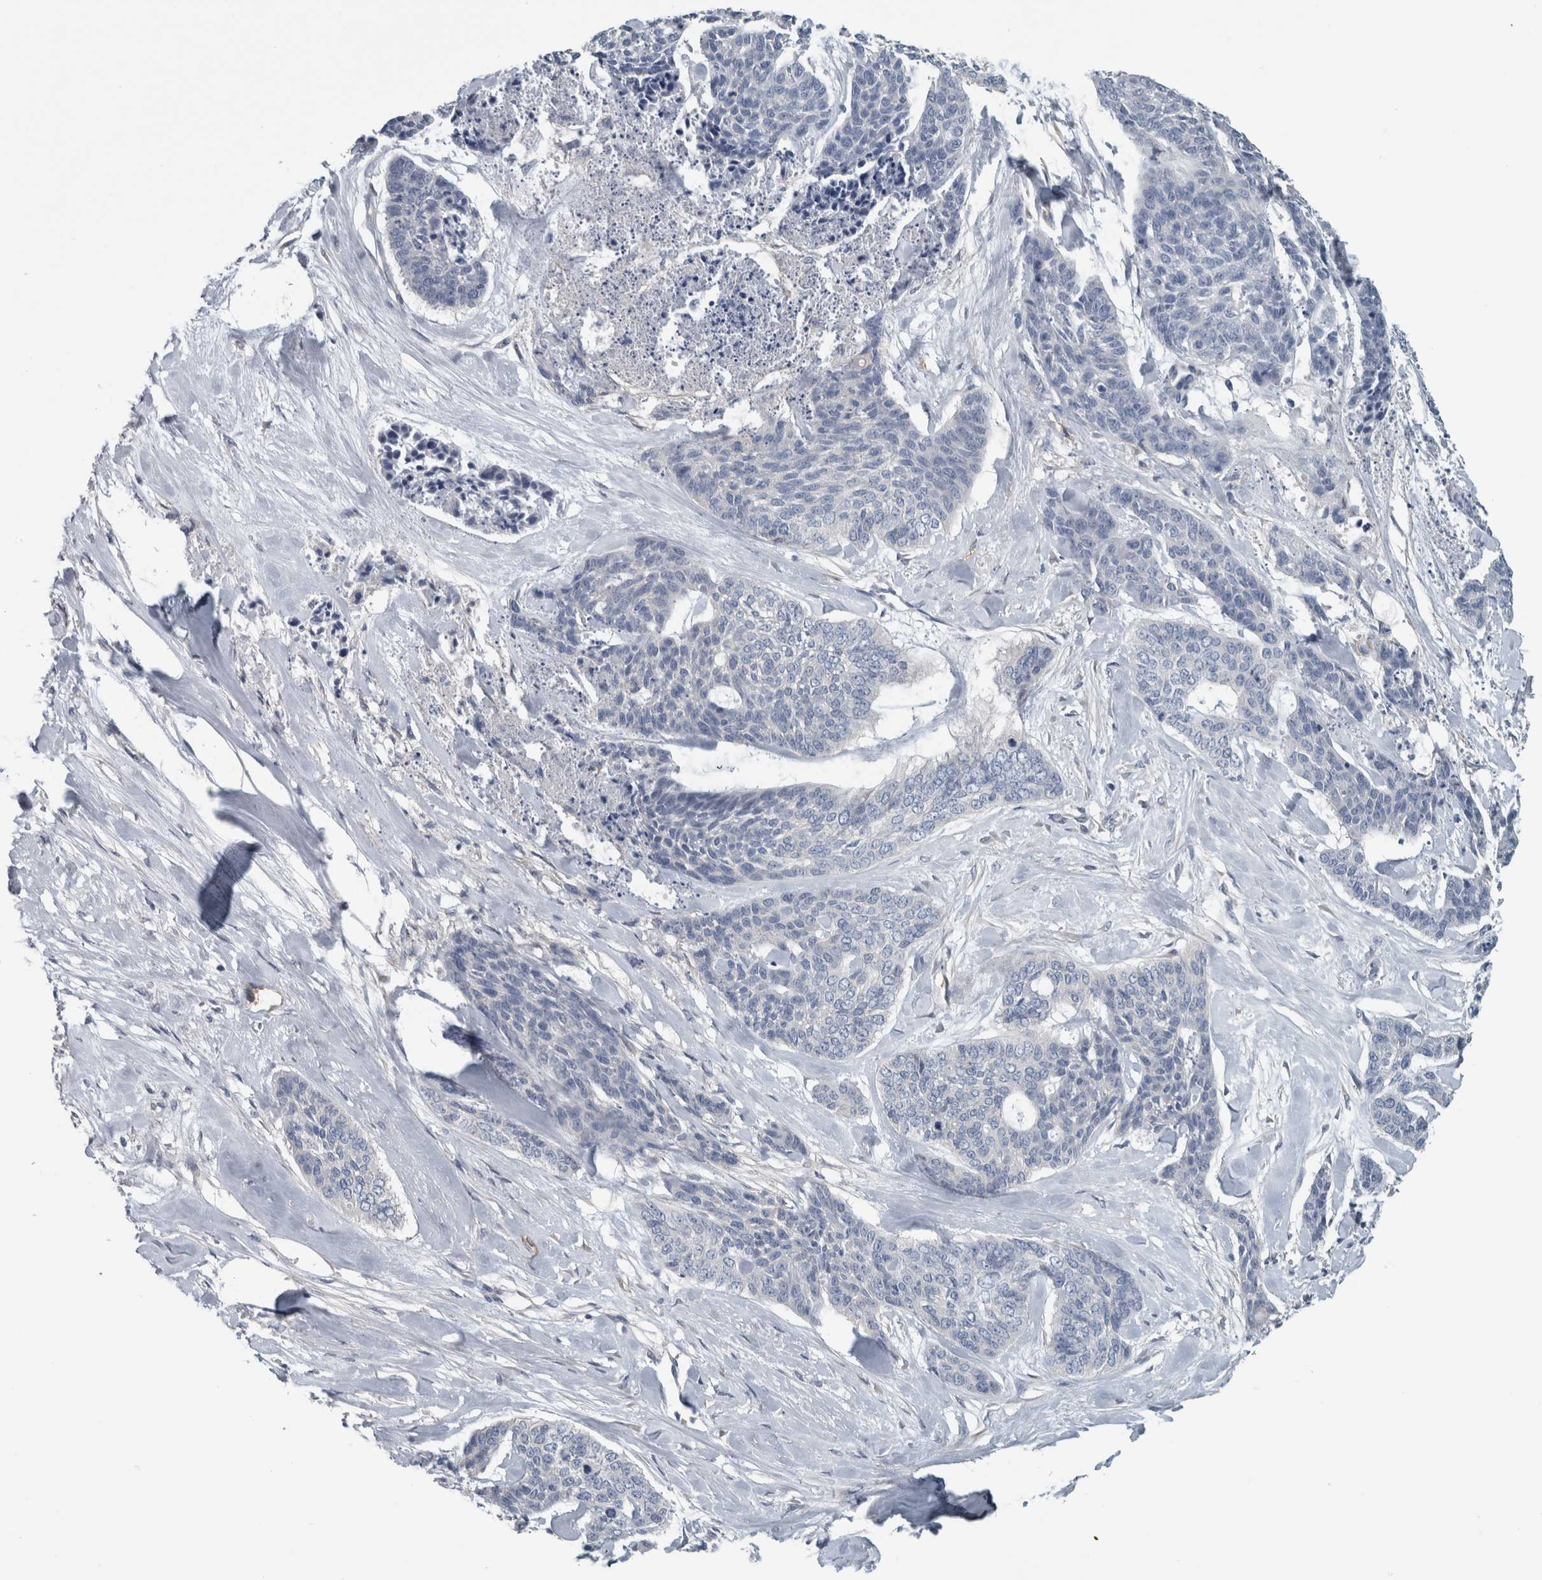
{"staining": {"intensity": "negative", "quantity": "none", "location": "none"}, "tissue": "skin cancer", "cell_type": "Tumor cells", "image_type": "cancer", "snomed": [{"axis": "morphology", "description": "Basal cell carcinoma"}, {"axis": "topography", "description": "Skin"}], "caption": "Protein analysis of skin basal cell carcinoma shows no significant expression in tumor cells.", "gene": "SH3GL2", "patient": {"sex": "female", "age": 64}}